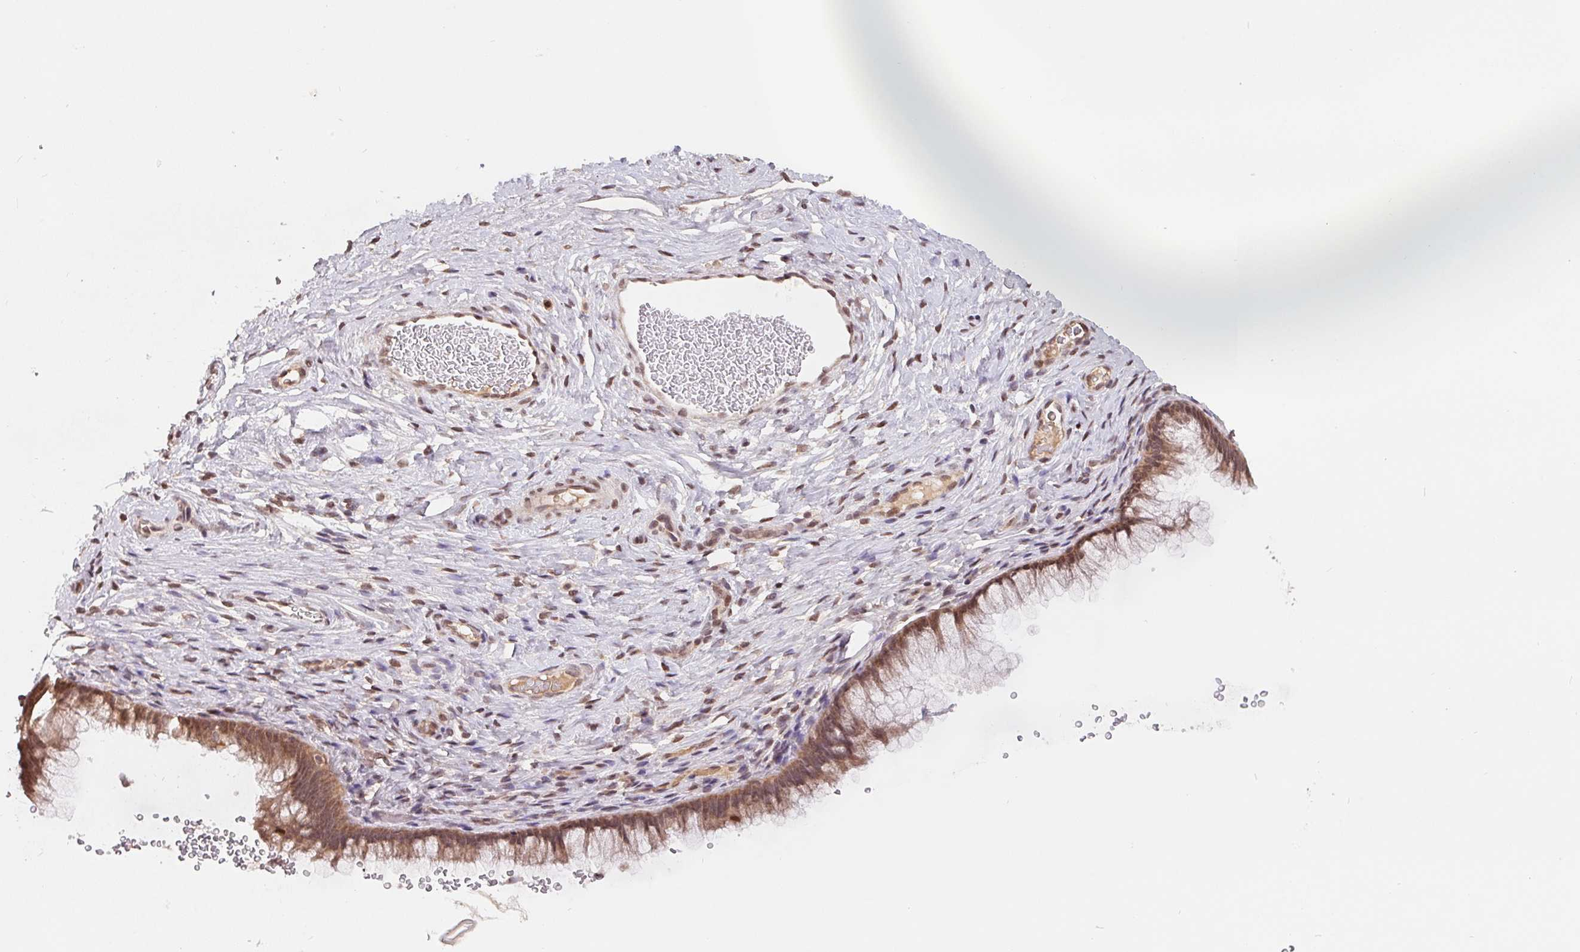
{"staining": {"intensity": "moderate", "quantity": ">75%", "location": "cytoplasmic/membranous,nuclear"}, "tissue": "cervix", "cell_type": "Glandular cells", "image_type": "normal", "snomed": [{"axis": "morphology", "description": "Normal tissue, NOS"}, {"axis": "topography", "description": "Cervix"}], "caption": "The image shows staining of unremarkable cervix, revealing moderate cytoplasmic/membranous,nuclear protein positivity (brown color) within glandular cells.", "gene": "HMGN3", "patient": {"sex": "female", "age": 34}}